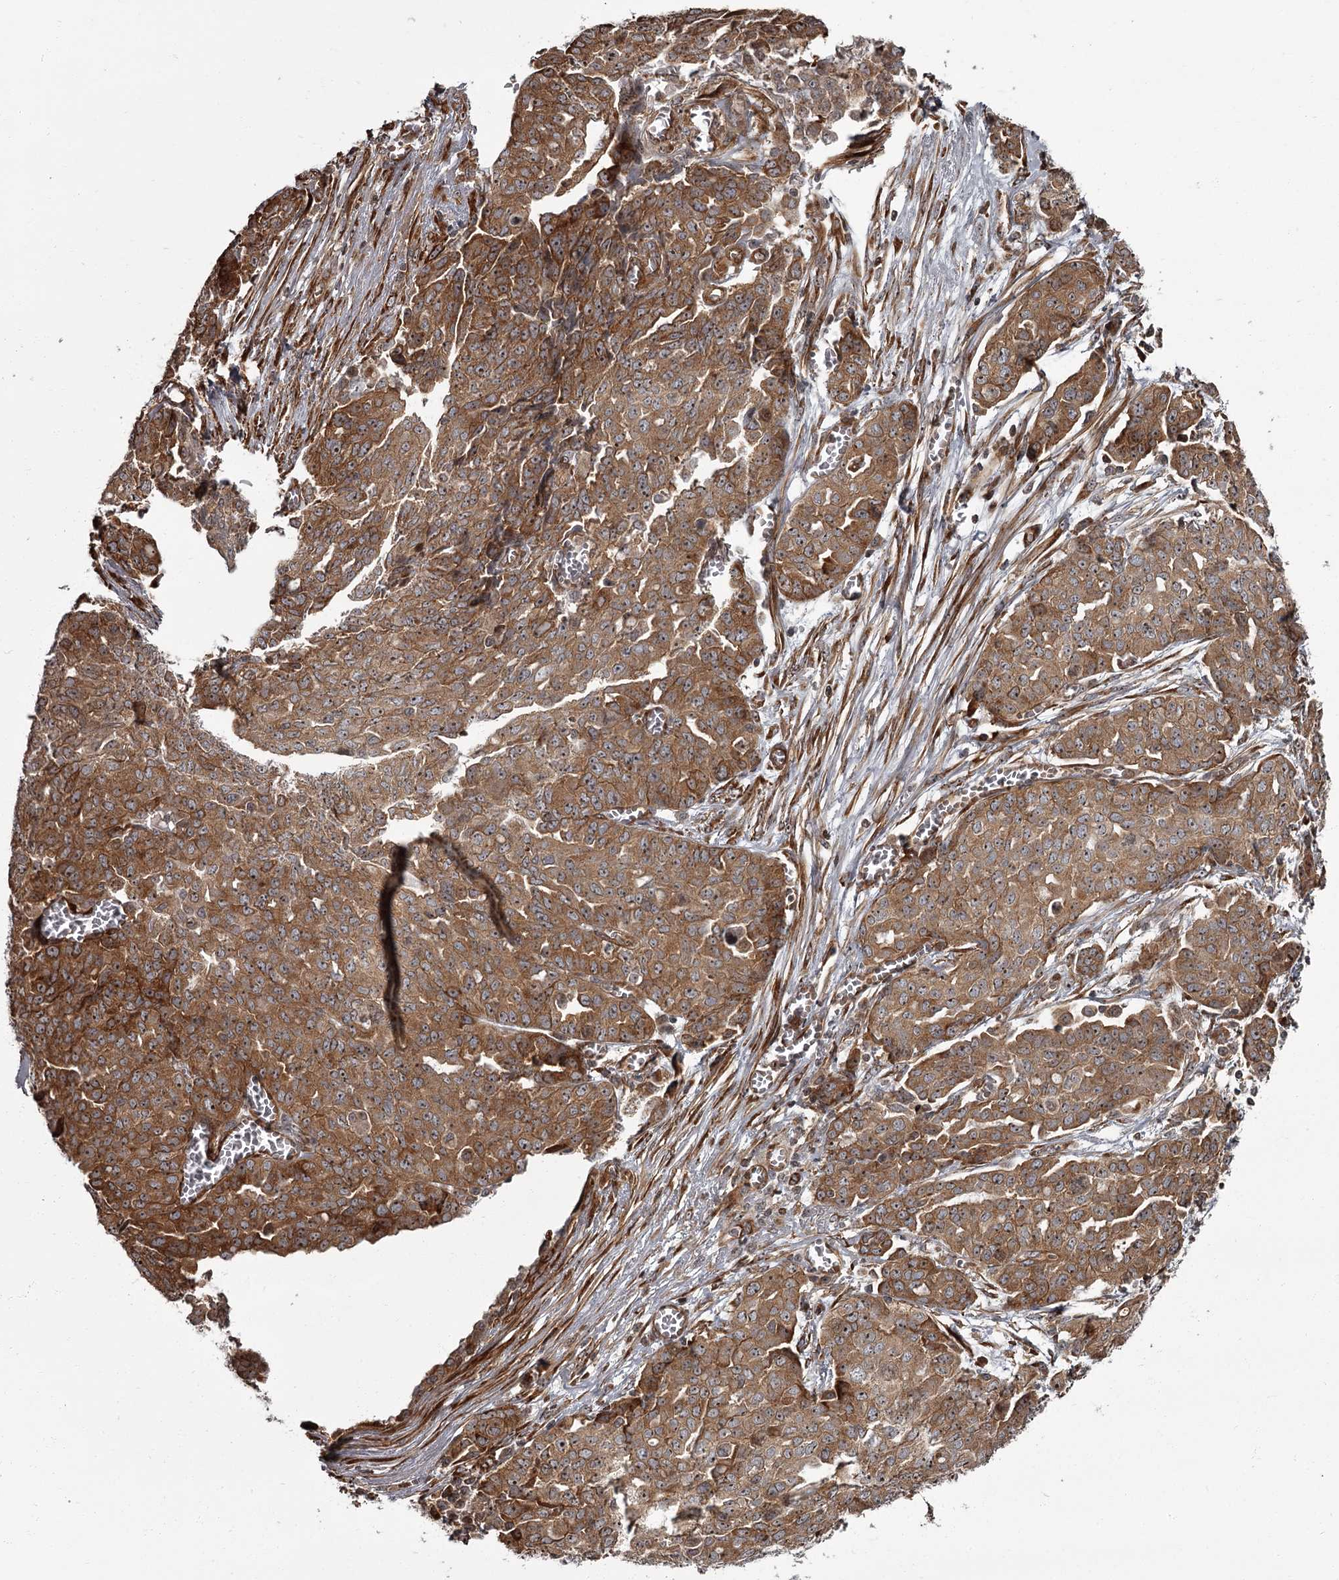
{"staining": {"intensity": "moderate", "quantity": ">75%", "location": "cytoplasmic/membranous,nuclear"}, "tissue": "ovarian cancer", "cell_type": "Tumor cells", "image_type": "cancer", "snomed": [{"axis": "morphology", "description": "Cystadenocarcinoma, serous, NOS"}, {"axis": "topography", "description": "Soft tissue"}, {"axis": "topography", "description": "Ovary"}], "caption": "A medium amount of moderate cytoplasmic/membranous and nuclear expression is identified in approximately >75% of tumor cells in ovarian serous cystadenocarcinoma tissue.", "gene": "THAP9", "patient": {"sex": "female", "age": 57}}